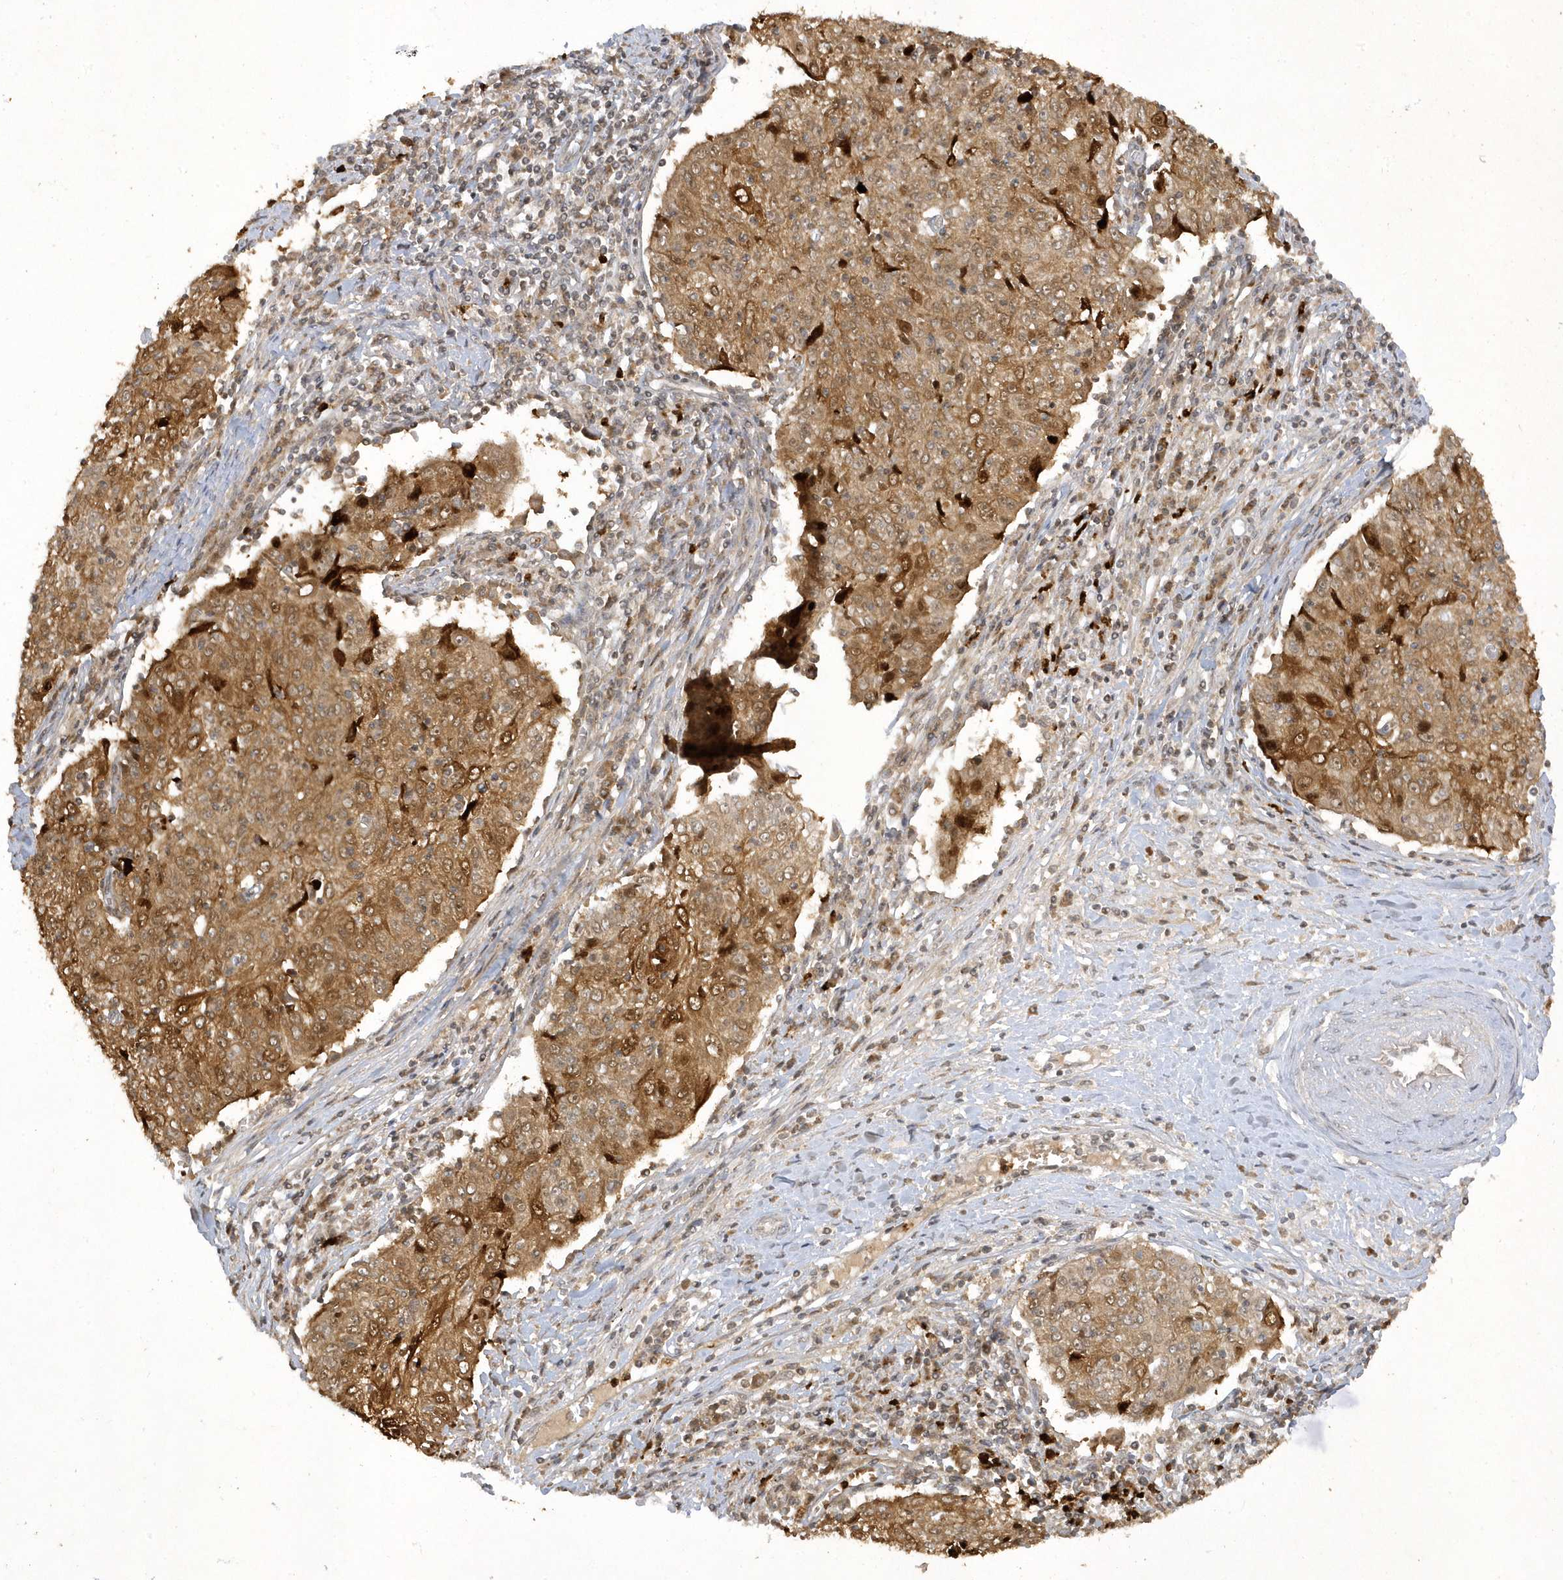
{"staining": {"intensity": "moderate", "quantity": "25%-75%", "location": "cytoplasmic/membranous"}, "tissue": "cervical cancer", "cell_type": "Tumor cells", "image_type": "cancer", "snomed": [{"axis": "morphology", "description": "Squamous cell carcinoma, NOS"}, {"axis": "topography", "description": "Cervix"}], "caption": "A micrograph showing moderate cytoplasmic/membranous staining in about 25%-75% of tumor cells in squamous cell carcinoma (cervical), as visualized by brown immunohistochemical staining.", "gene": "ZNF213", "patient": {"sex": "female", "age": 48}}